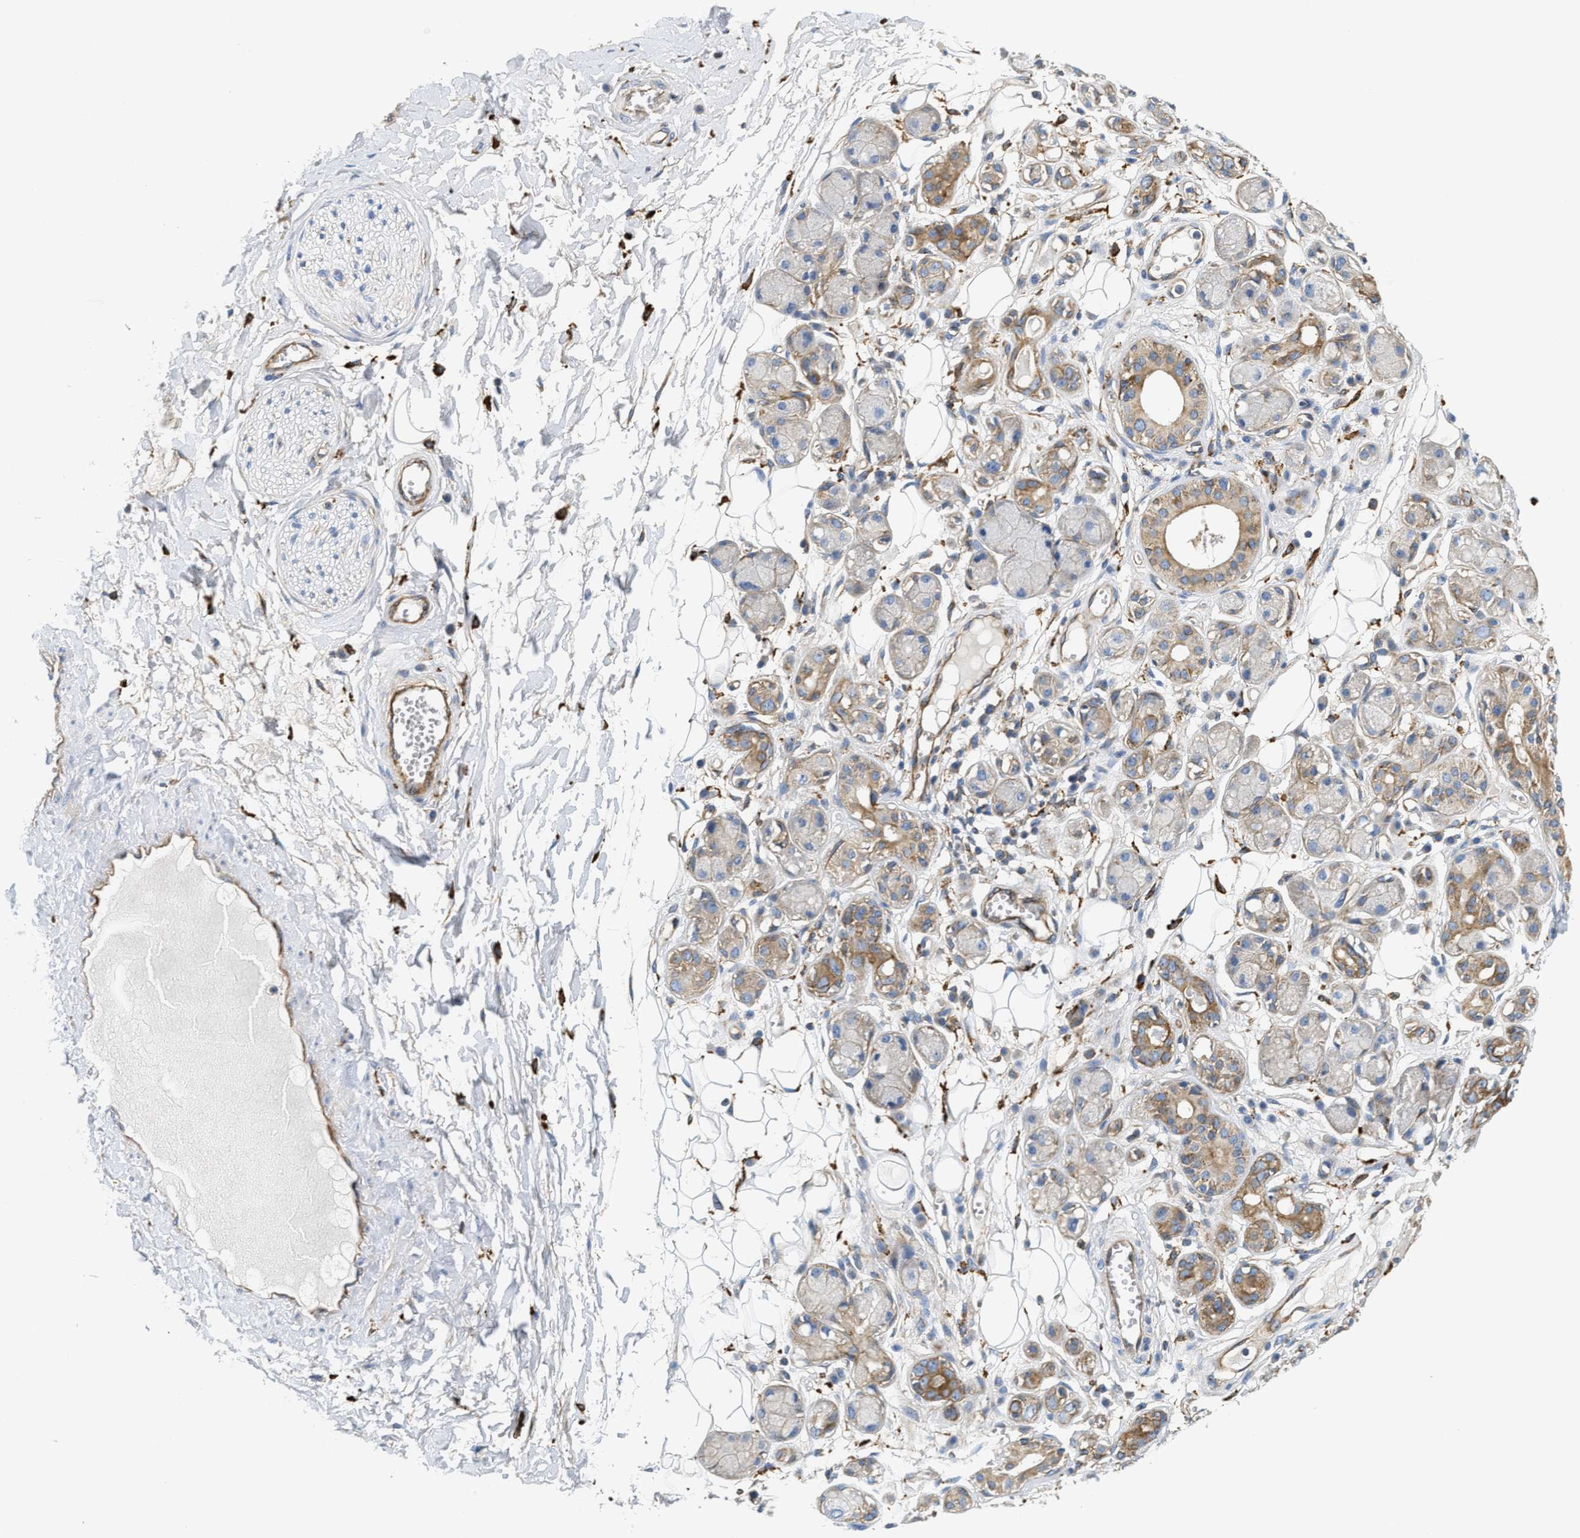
{"staining": {"intensity": "negative", "quantity": "none", "location": "none"}, "tissue": "adipose tissue", "cell_type": "Adipocytes", "image_type": "normal", "snomed": [{"axis": "morphology", "description": "Normal tissue, NOS"}, {"axis": "morphology", "description": "Inflammation, NOS"}, {"axis": "topography", "description": "Salivary gland"}, {"axis": "topography", "description": "Peripheral nerve tissue"}], "caption": "Immunohistochemical staining of normal adipose tissue displays no significant expression in adipocytes. The staining is performed using DAB brown chromogen with nuclei counter-stained in using hematoxylin.", "gene": "NSUN7", "patient": {"sex": "female", "age": 75}}